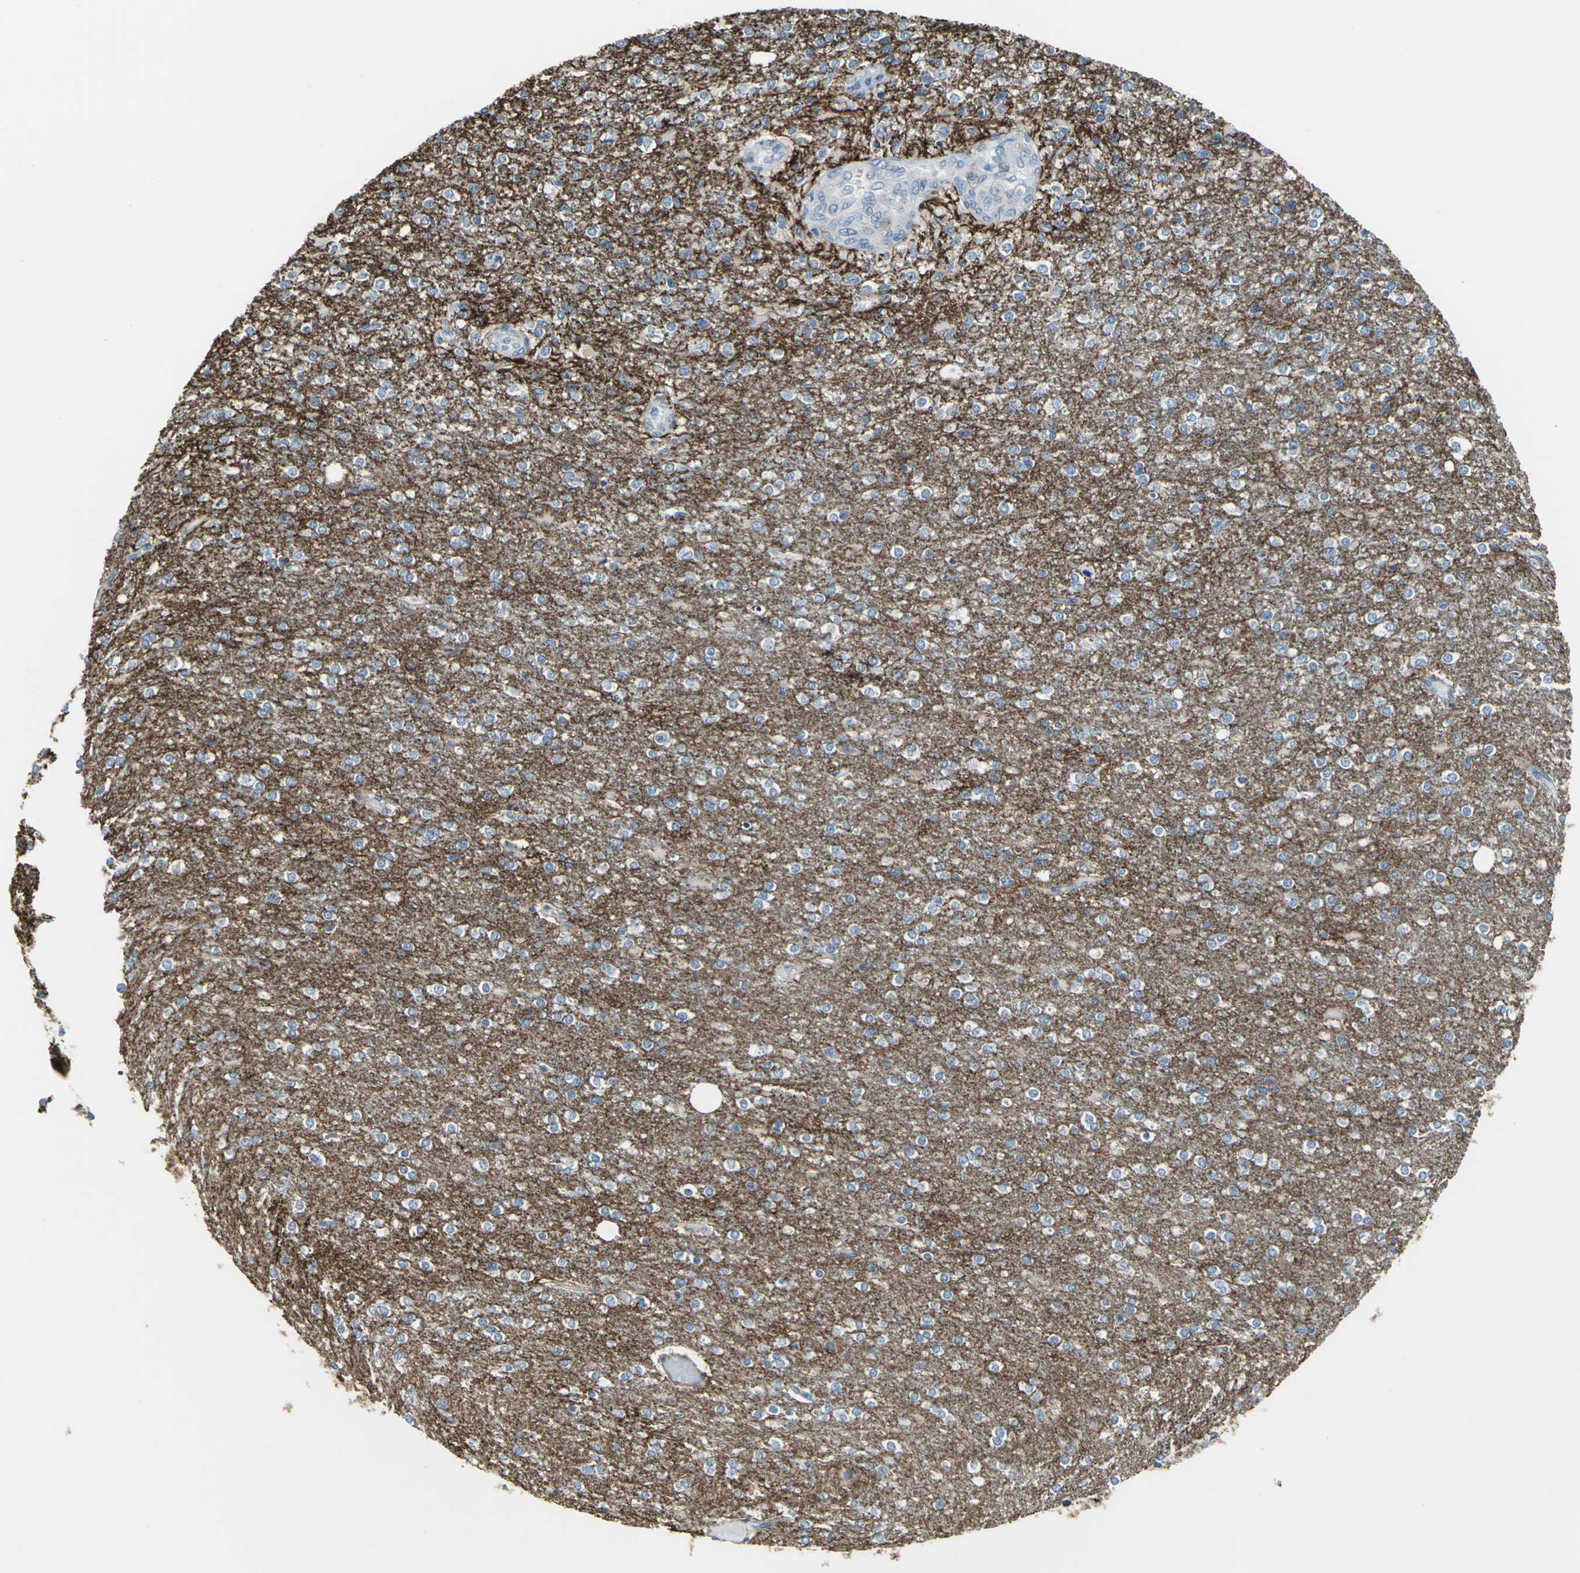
{"staining": {"intensity": "strong", "quantity": ">75%", "location": "cytoplasmic/membranous"}, "tissue": "glioma", "cell_type": "Tumor cells", "image_type": "cancer", "snomed": [{"axis": "morphology", "description": "Glioma, malignant, High grade"}, {"axis": "topography", "description": "Cerebral cortex"}], "caption": "Human glioma stained for a protein (brown) reveals strong cytoplasmic/membranous positive staining in approximately >75% of tumor cells.", "gene": "CD44", "patient": {"sex": "male", "age": 76}}